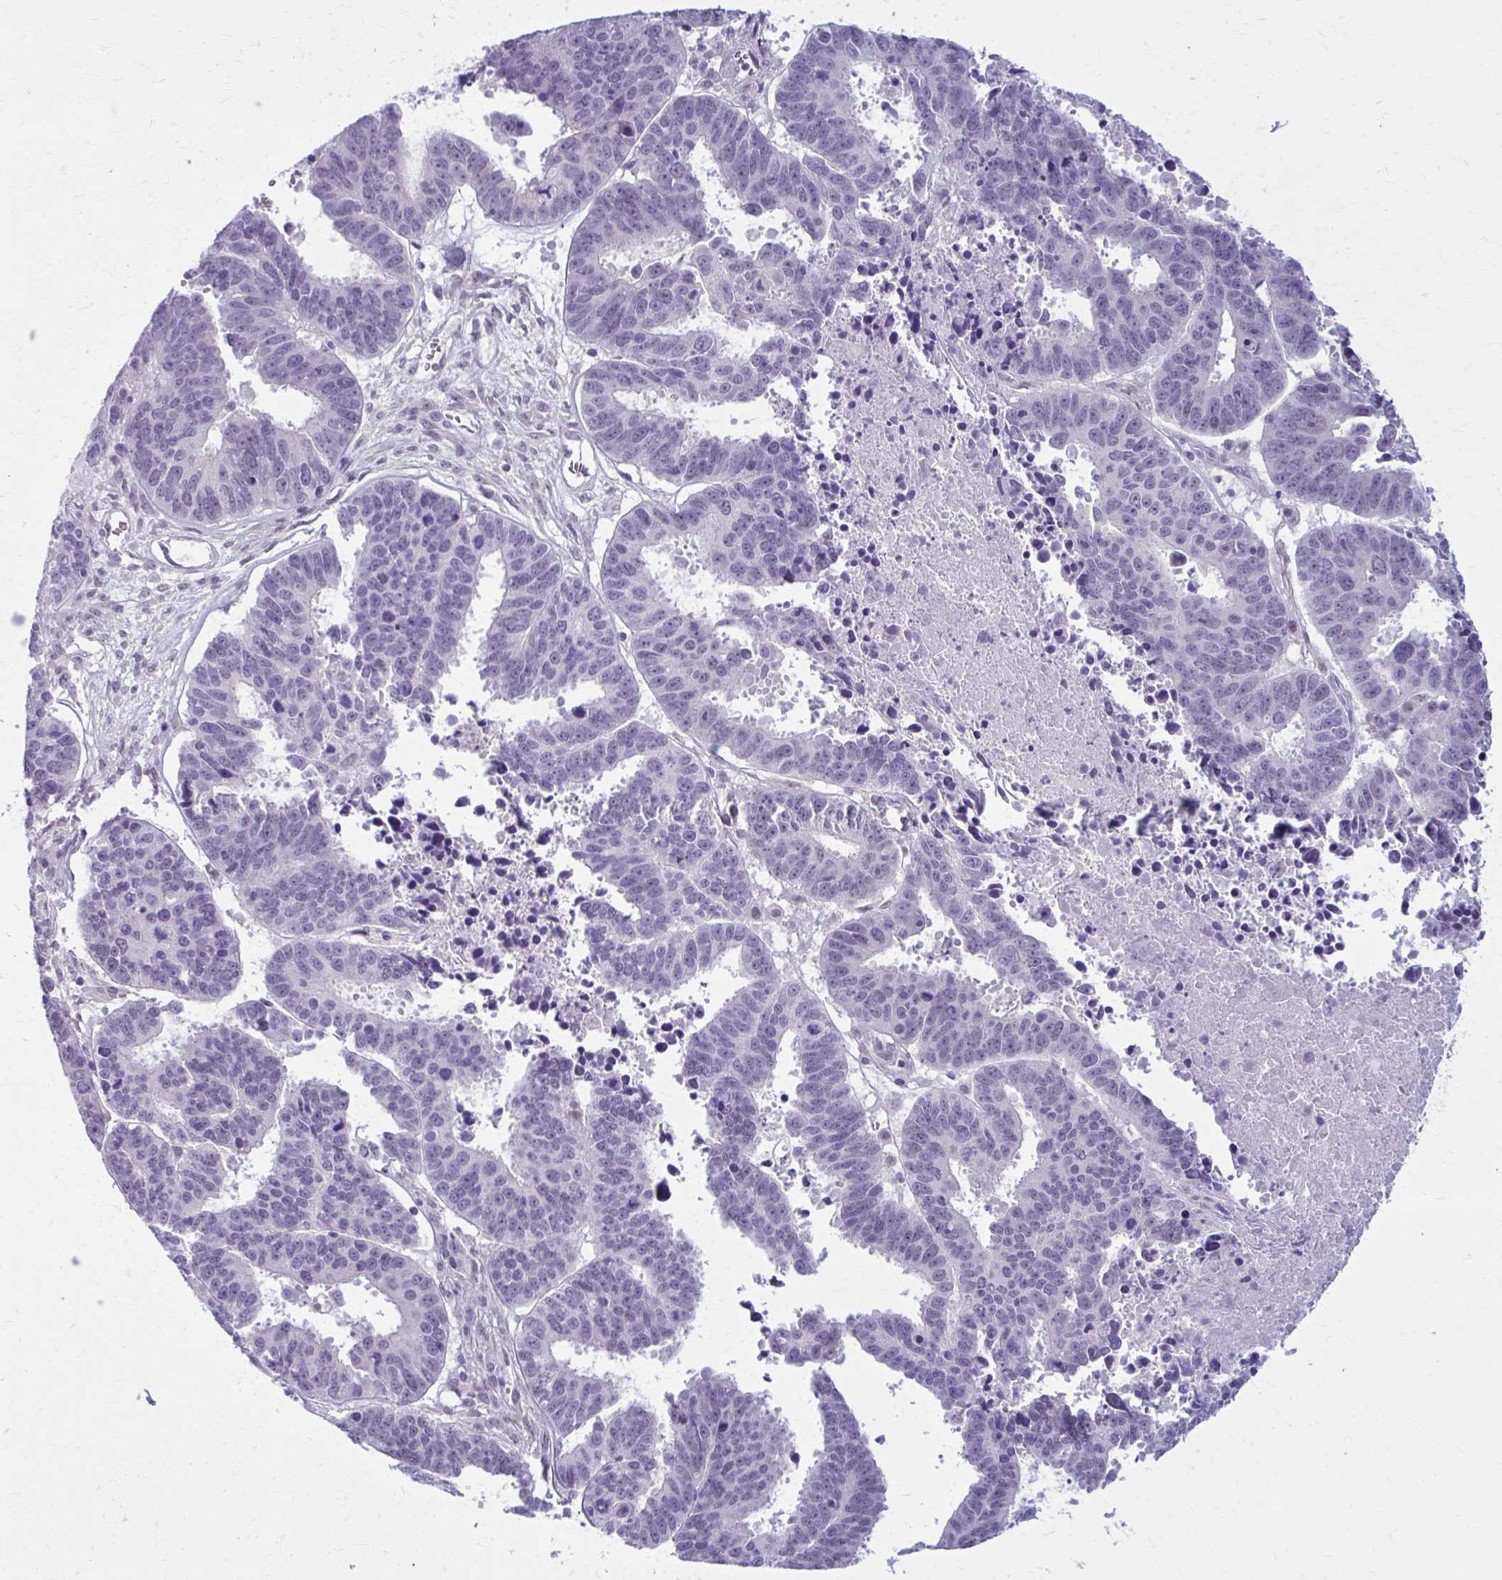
{"staining": {"intensity": "negative", "quantity": "none", "location": "none"}, "tissue": "ovarian cancer", "cell_type": "Tumor cells", "image_type": "cancer", "snomed": [{"axis": "morphology", "description": "Carcinoma, endometroid"}, {"axis": "morphology", "description": "Cystadenocarcinoma, serous, NOS"}, {"axis": "topography", "description": "Ovary"}], "caption": "Tumor cells show no significant expression in endometroid carcinoma (ovarian).", "gene": "NUMBL", "patient": {"sex": "female", "age": 45}}